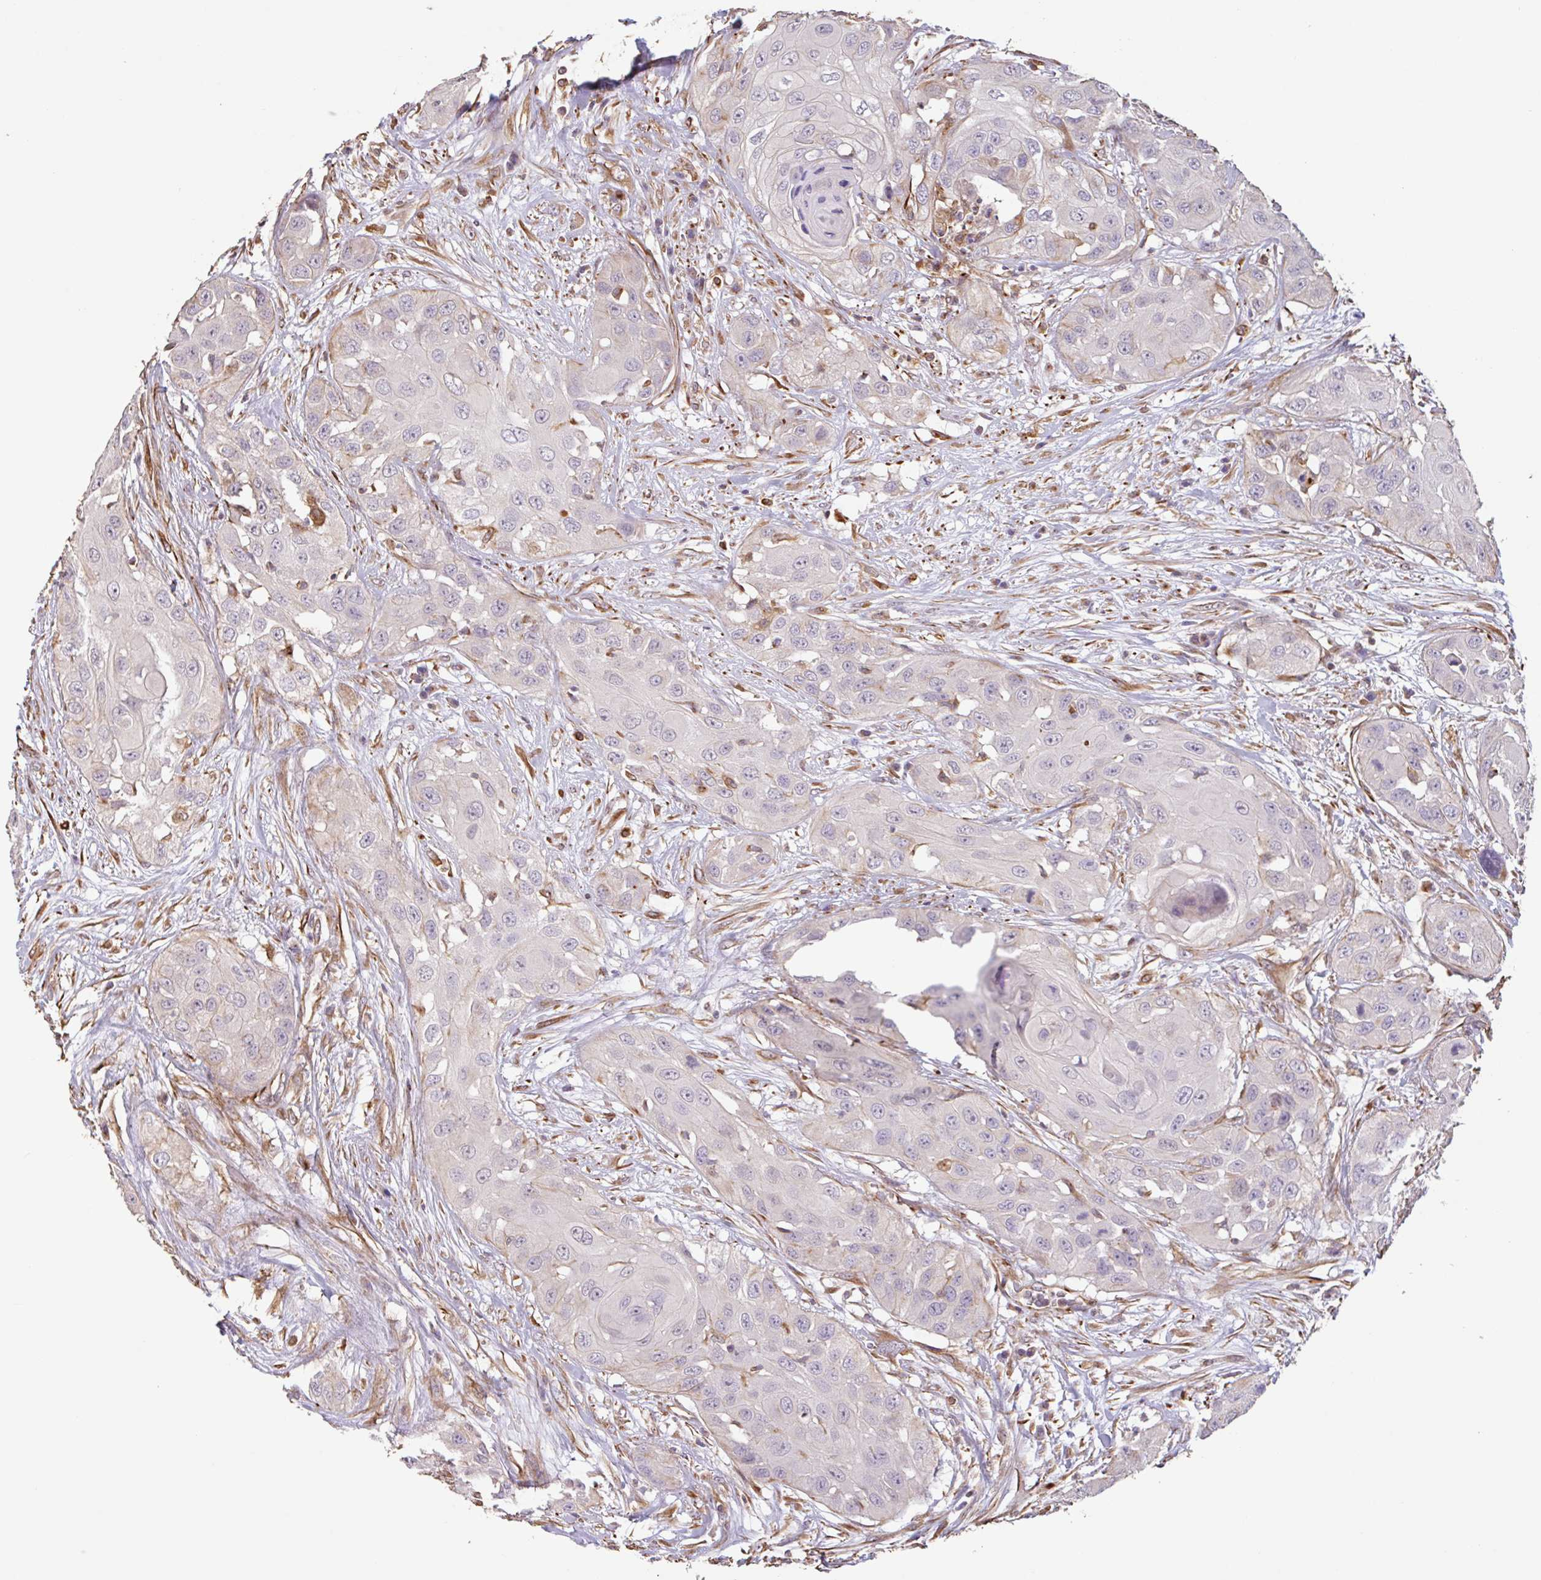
{"staining": {"intensity": "negative", "quantity": "none", "location": "none"}, "tissue": "head and neck cancer", "cell_type": "Tumor cells", "image_type": "cancer", "snomed": [{"axis": "morphology", "description": "Squamous cell carcinoma, NOS"}, {"axis": "topography", "description": "Head-Neck"}], "caption": "Photomicrograph shows no significant protein positivity in tumor cells of head and neck squamous cell carcinoma.", "gene": "ZNF790", "patient": {"sex": "male", "age": 83}}